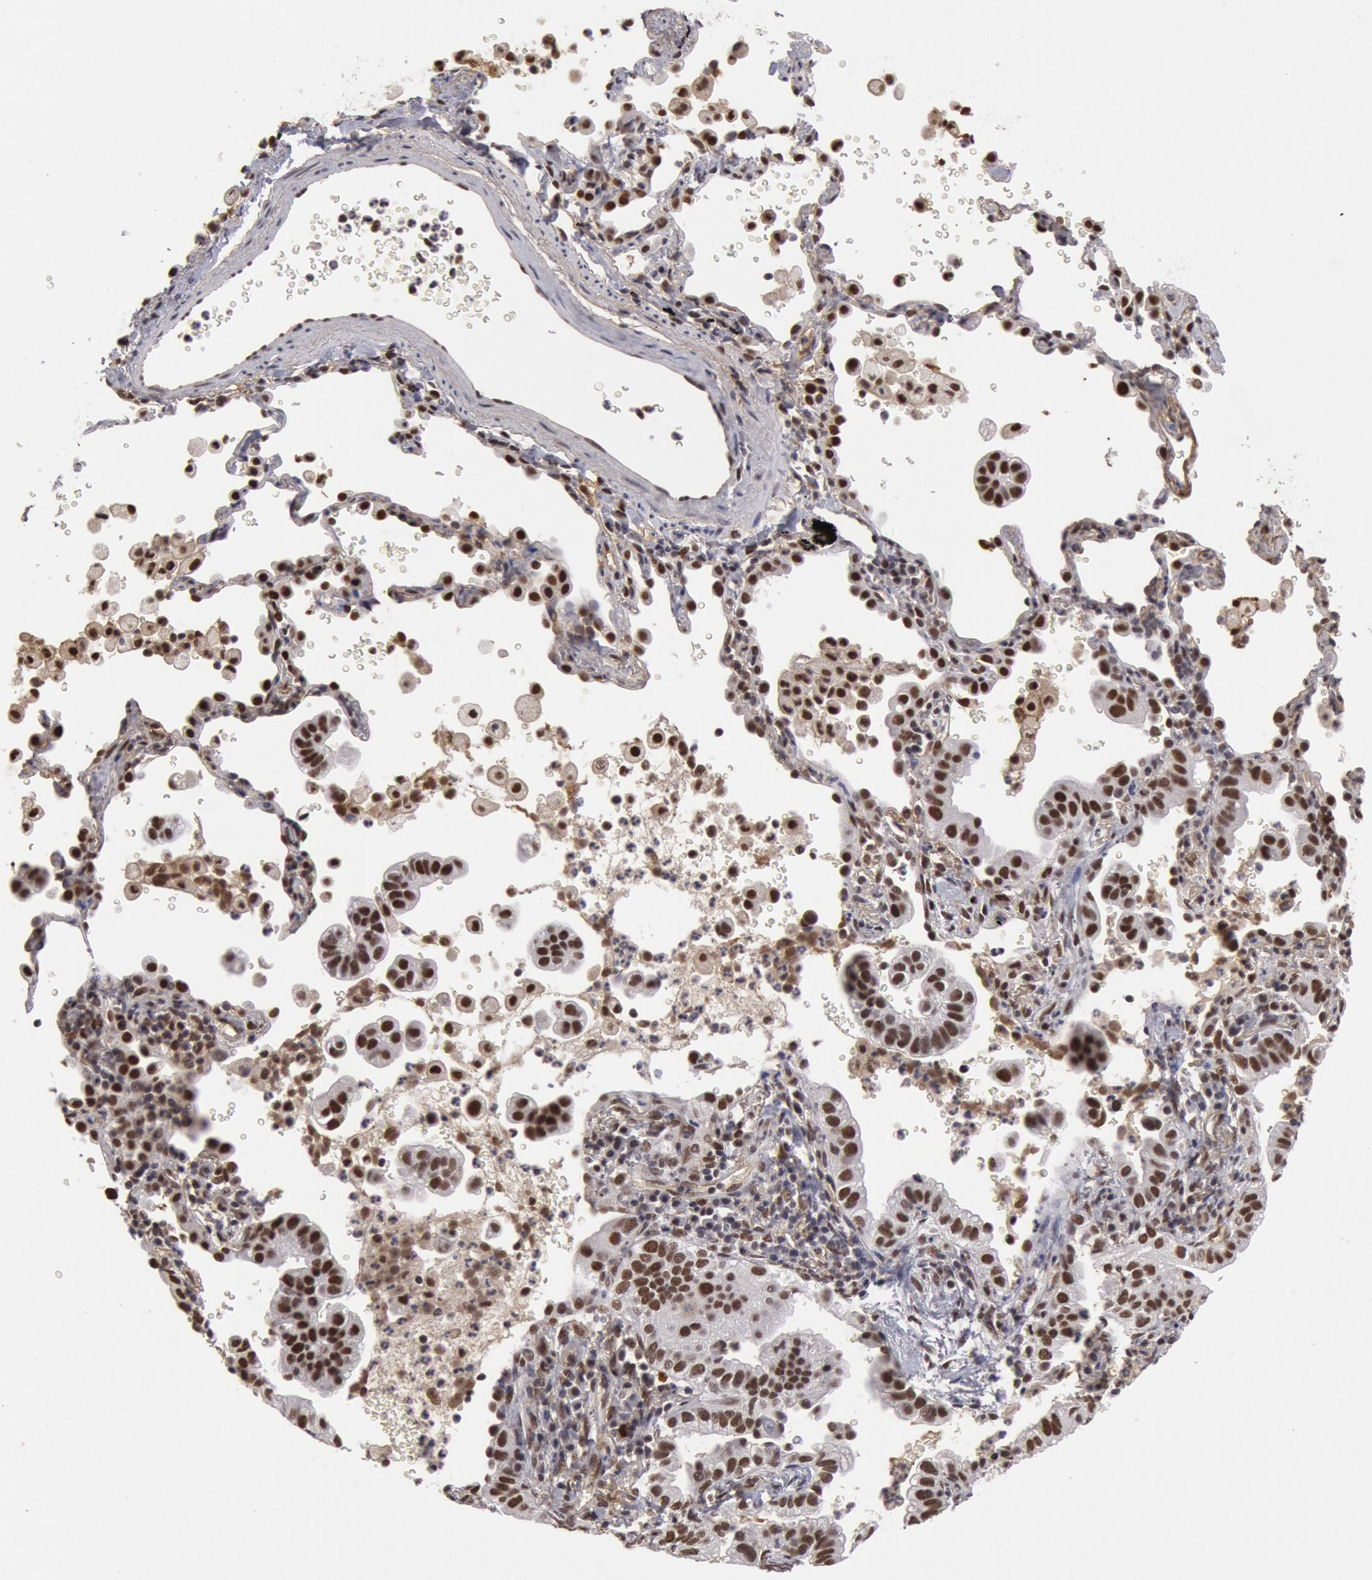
{"staining": {"intensity": "moderate", "quantity": "25%-75%", "location": "nuclear"}, "tissue": "lung cancer", "cell_type": "Tumor cells", "image_type": "cancer", "snomed": [{"axis": "morphology", "description": "Adenocarcinoma, NOS"}, {"axis": "topography", "description": "Lung"}], "caption": "High-magnification brightfield microscopy of lung cancer (adenocarcinoma) stained with DAB (brown) and counterstained with hematoxylin (blue). tumor cells exhibit moderate nuclear positivity is appreciated in approximately25%-75% of cells. (brown staining indicates protein expression, while blue staining denotes nuclei).", "gene": "PPP4R3B", "patient": {"sex": "female", "age": 50}}